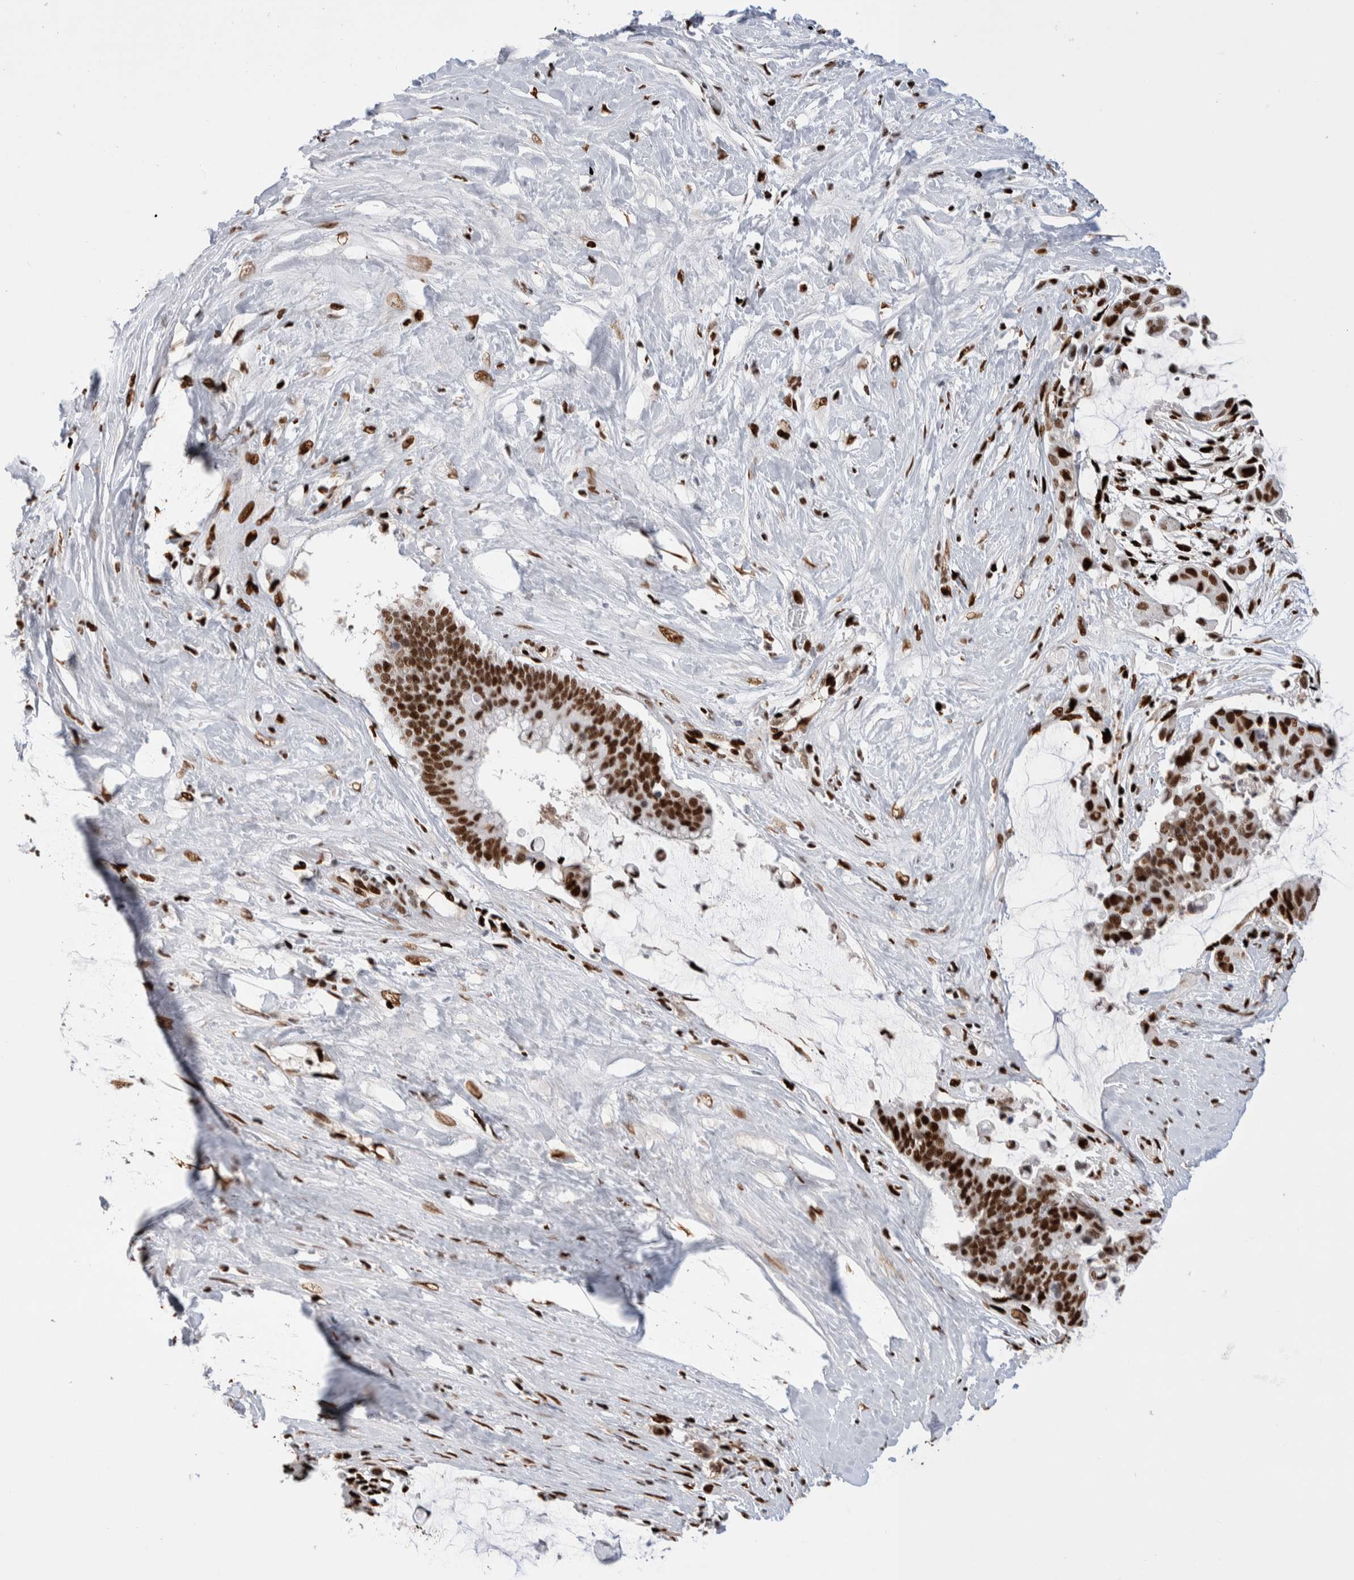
{"staining": {"intensity": "strong", "quantity": ">75%", "location": "nuclear"}, "tissue": "pancreatic cancer", "cell_type": "Tumor cells", "image_type": "cancer", "snomed": [{"axis": "morphology", "description": "Adenocarcinoma, NOS"}, {"axis": "topography", "description": "Pancreas"}], "caption": "Pancreatic cancer (adenocarcinoma) stained with IHC shows strong nuclear expression in approximately >75% of tumor cells.", "gene": "RNASEK-C17orf49", "patient": {"sex": "male", "age": 41}}